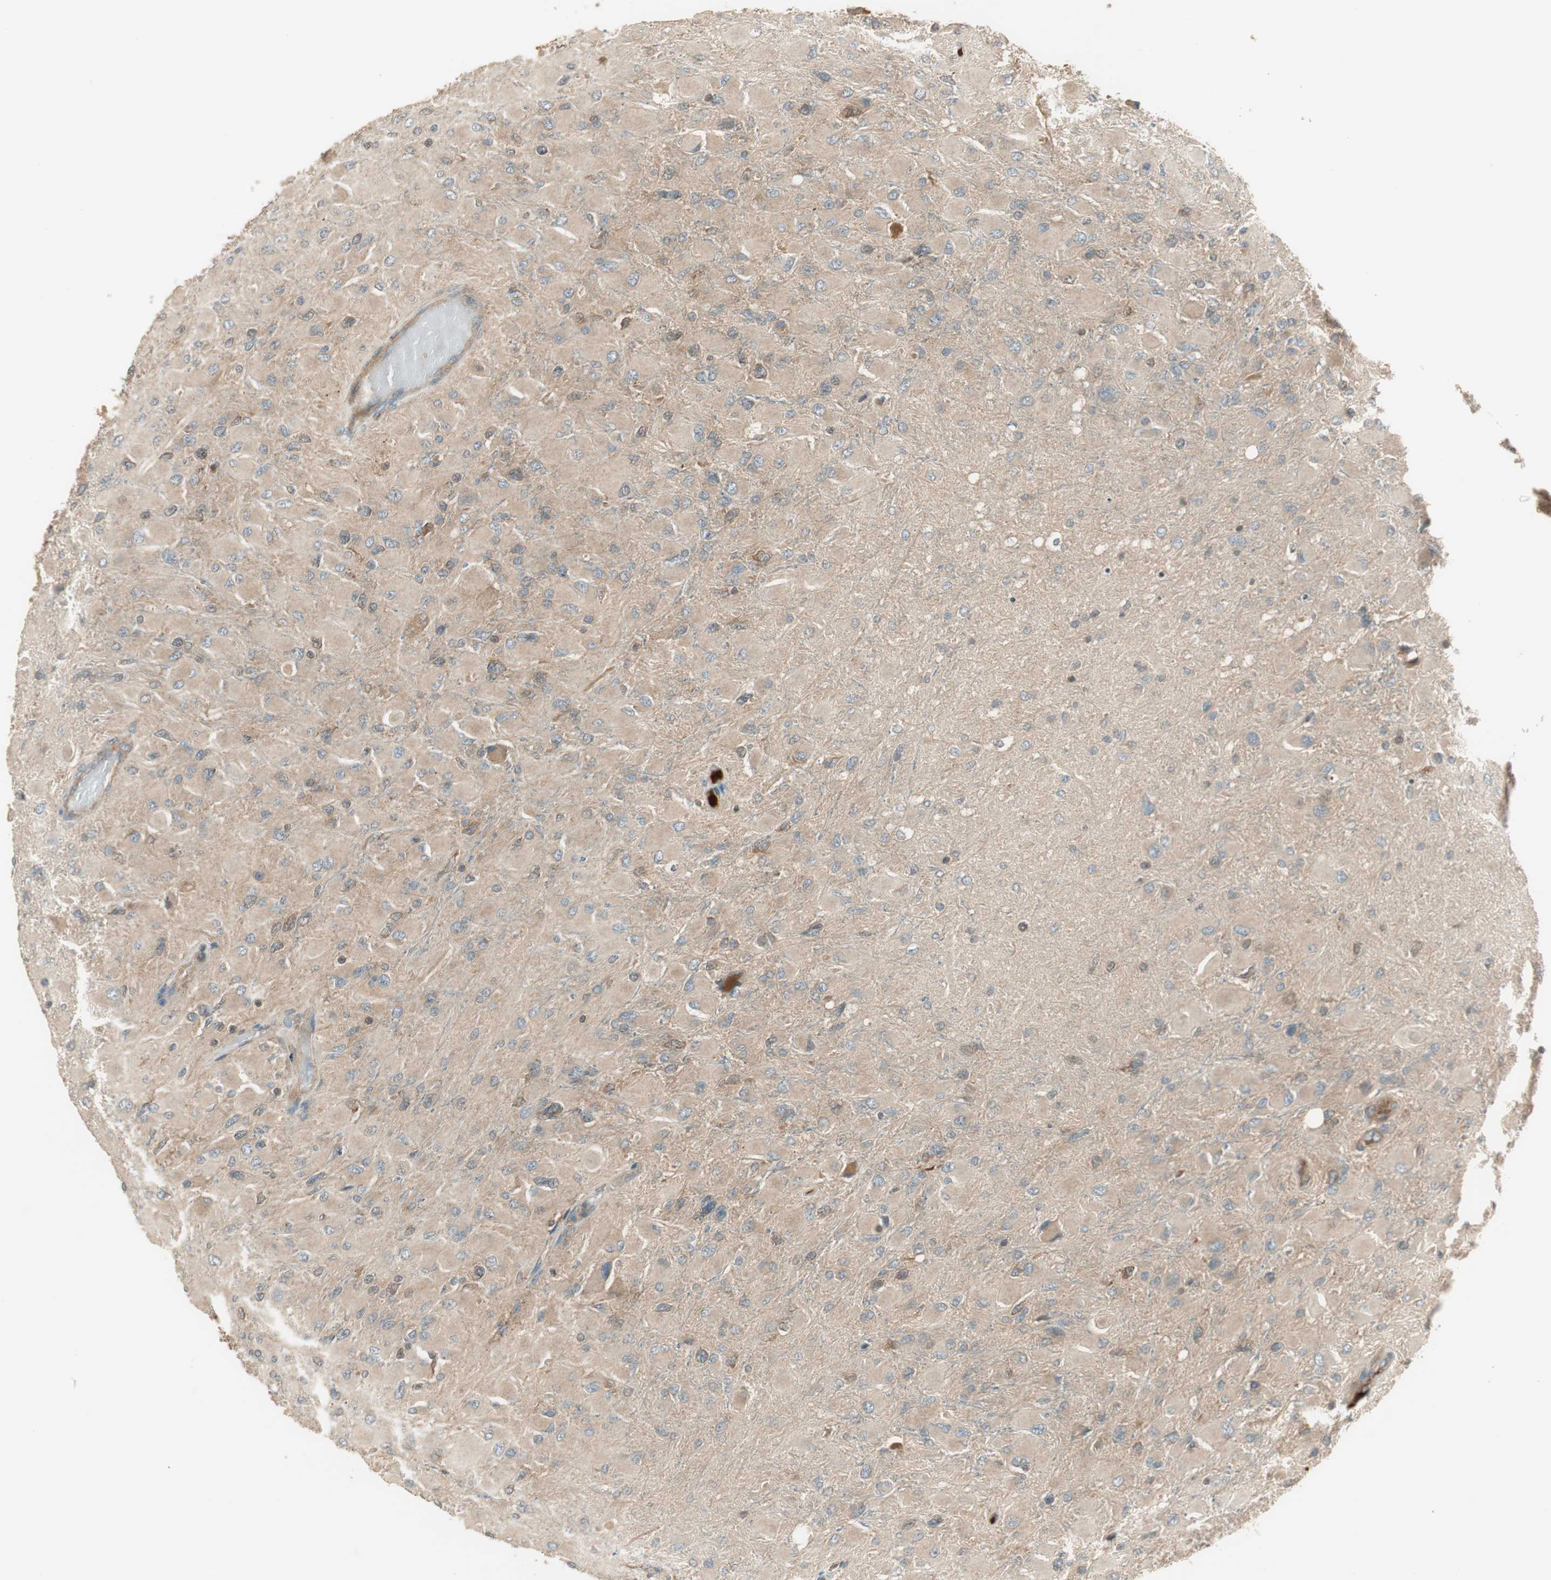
{"staining": {"intensity": "weak", "quantity": "<25%", "location": "cytoplasmic/membranous"}, "tissue": "glioma", "cell_type": "Tumor cells", "image_type": "cancer", "snomed": [{"axis": "morphology", "description": "Glioma, malignant, High grade"}, {"axis": "topography", "description": "Cerebral cortex"}], "caption": "A photomicrograph of high-grade glioma (malignant) stained for a protein demonstrates no brown staining in tumor cells.", "gene": "PFDN5", "patient": {"sex": "female", "age": 36}}